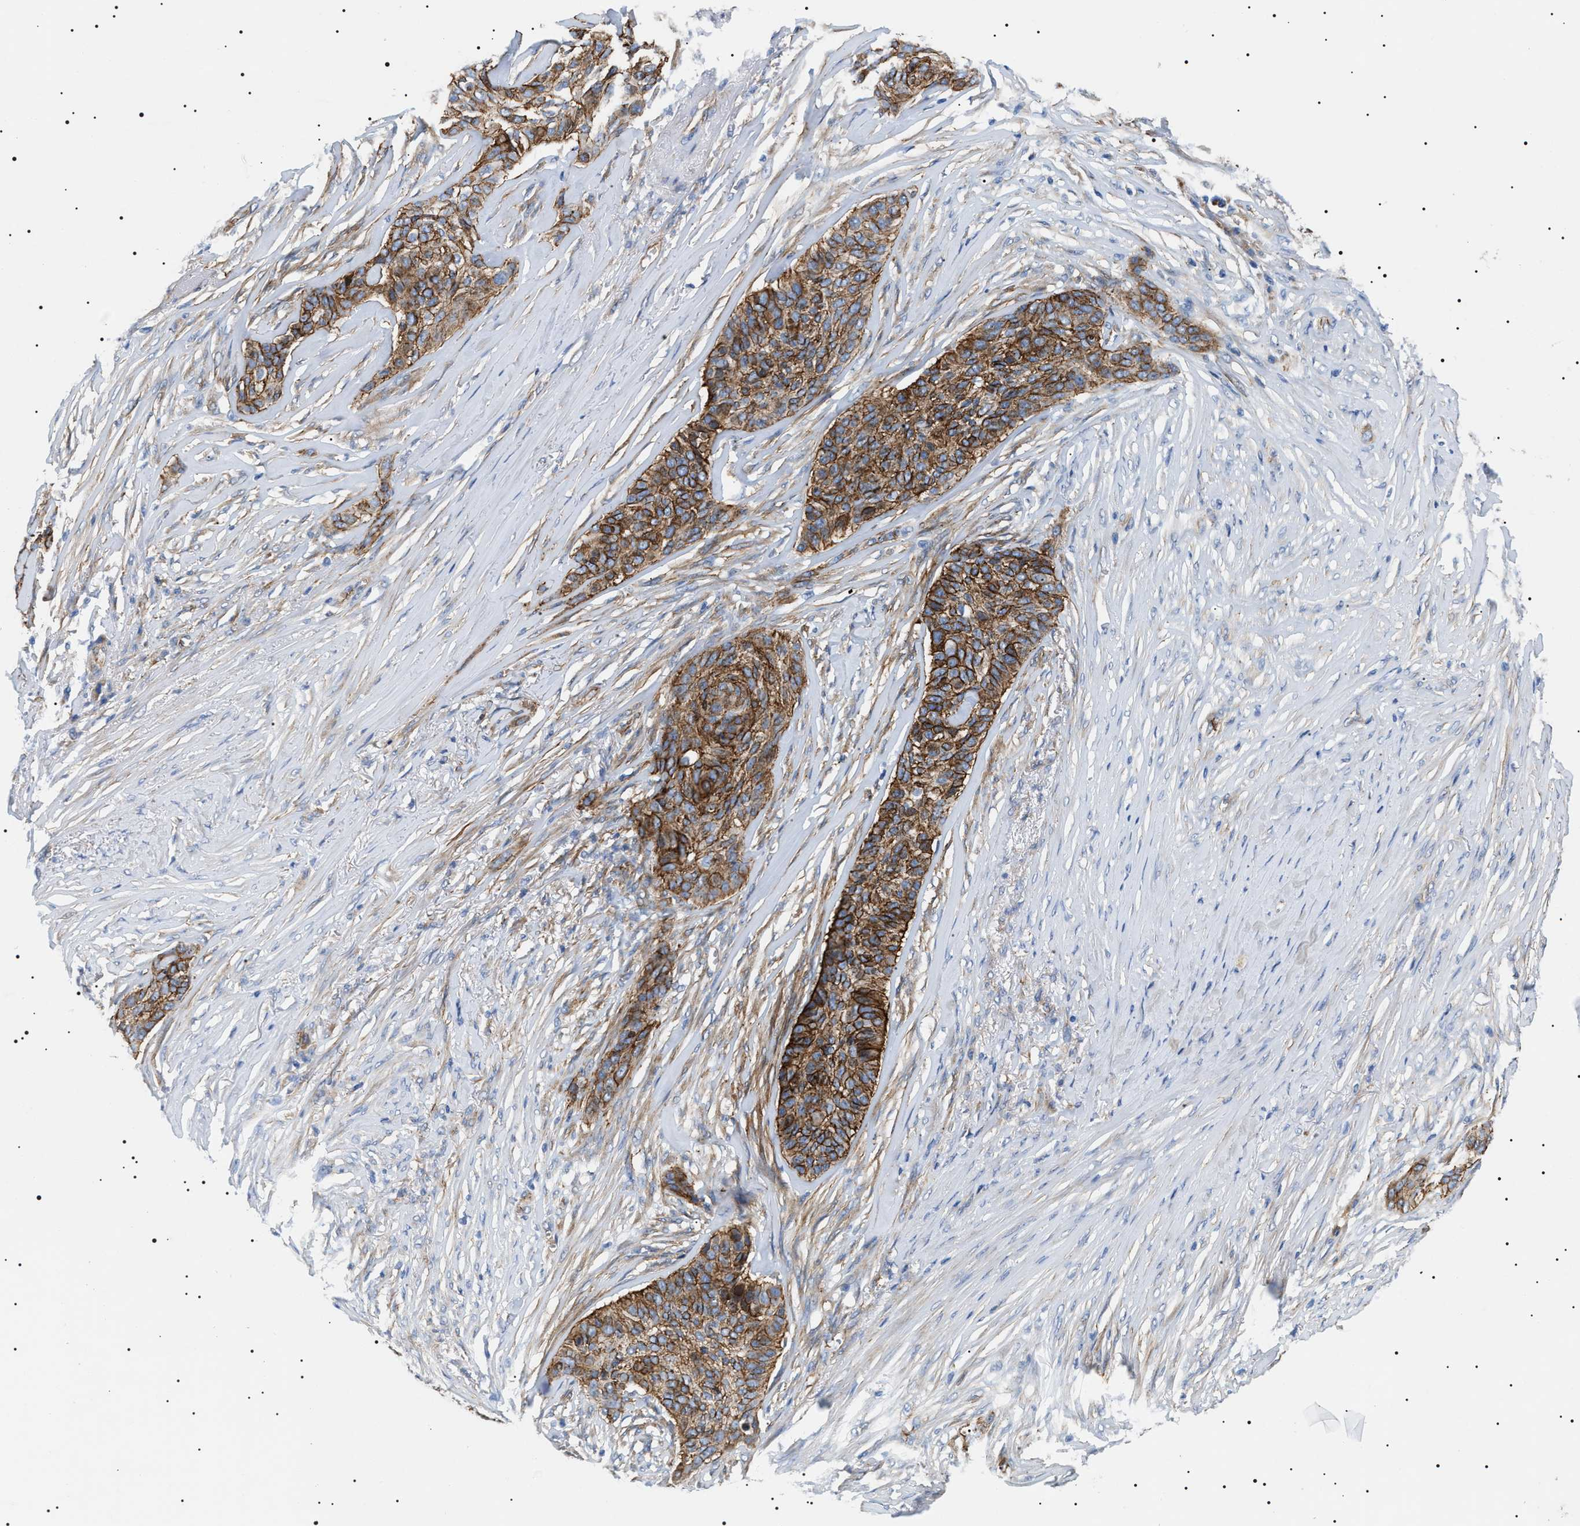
{"staining": {"intensity": "strong", "quantity": ">75%", "location": "cytoplasmic/membranous"}, "tissue": "skin cancer", "cell_type": "Tumor cells", "image_type": "cancer", "snomed": [{"axis": "morphology", "description": "Basal cell carcinoma"}, {"axis": "topography", "description": "Skin"}], "caption": "An IHC photomicrograph of neoplastic tissue is shown. Protein staining in brown highlights strong cytoplasmic/membranous positivity in basal cell carcinoma (skin) within tumor cells. (brown staining indicates protein expression, while blue staining denotes nuclei).", "gene": "TMEM222", "patient": {"sex": "male", "age": 85}}